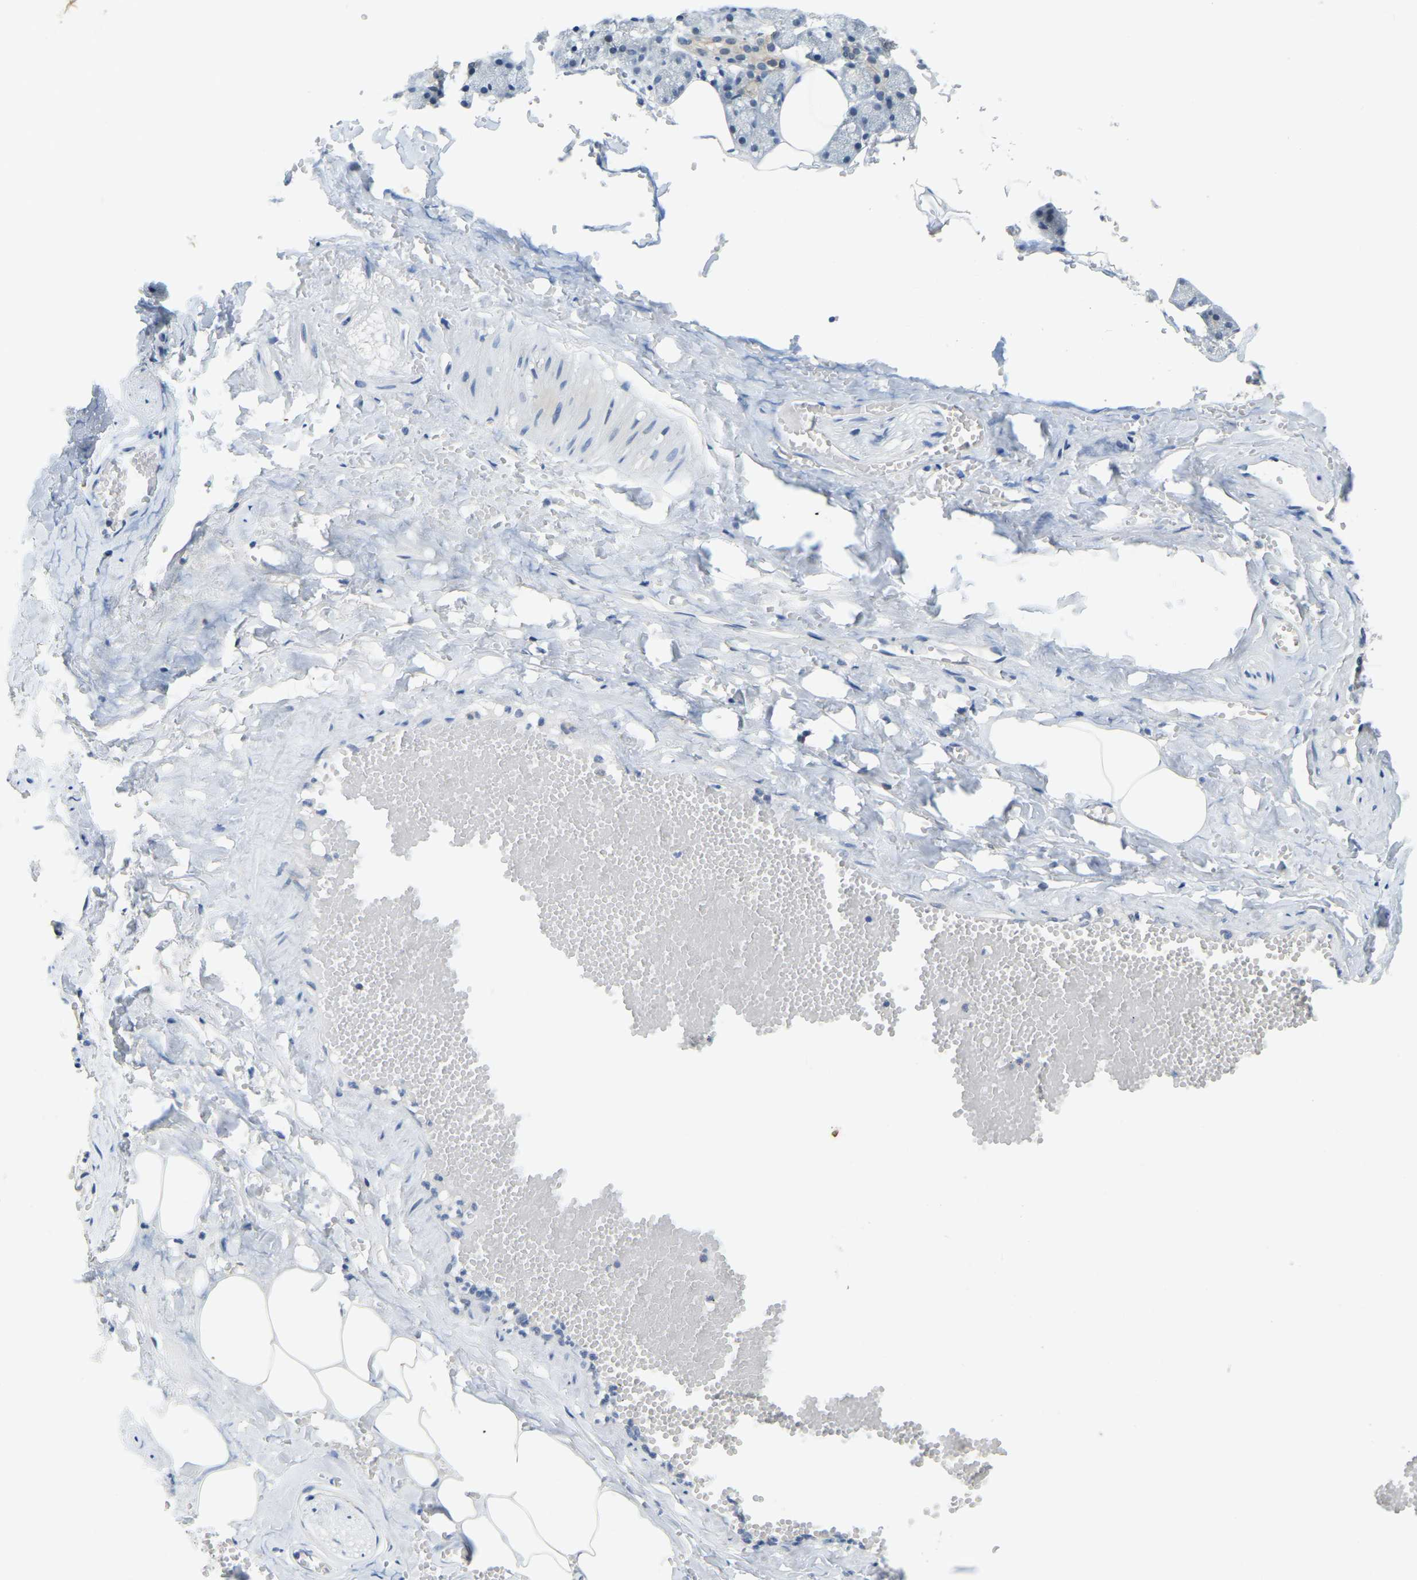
{"staining": {"intensity": "weak", "quantity": "<25%", "location": "cytoplasmic/membranous"}, "tissue": "salivary gland", "cell_type": "Glandular cells", "image_type": "normal", "snomed": [{"axis": "morphology", "description": "Normal tissue, NOS"}, {"axis": "topography", "description": "Salivary gland"}], "caption": "Salivary gland was stained to show a protein in brown. There is no significant staining in glandular cells. Nuclei are stained in blue.", "gene": "AHNAK", "patient": {"sex": "male", "age": 62}}